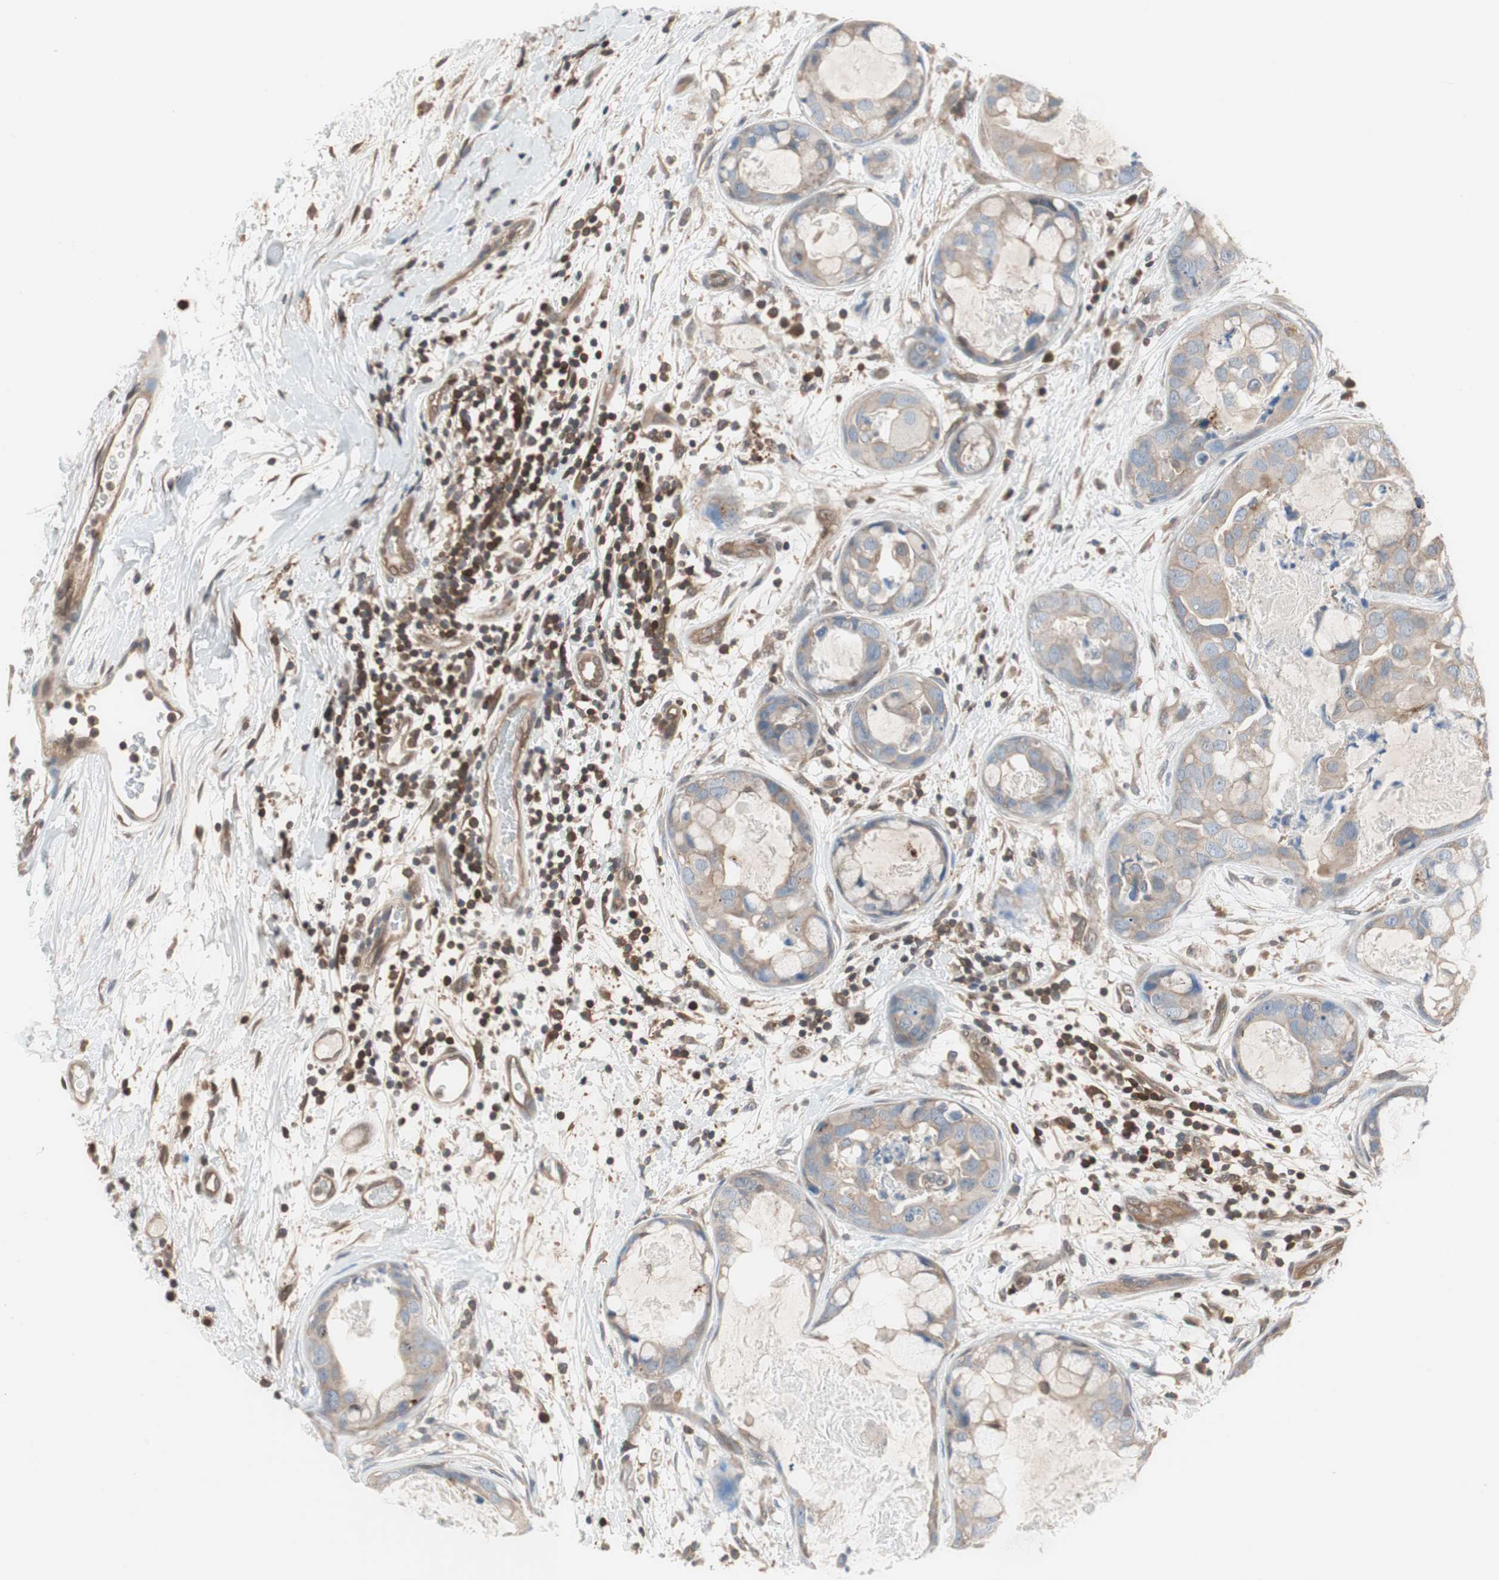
{"staining": {"intensity": "weak", "quantity": ">75%", "location": "cytoplasmic/membranous"}, "tissue": "breast cancer", "cell_type": "Tumor cells", "image_type": "cancer", "snomed": [{"axis": "morphology", "description": "Duct carcinoma"}, {"axis": "topography", "description": "Breast"}], "caption": "Brown immunohistochemical staining in human breast cancer (intraductal carcinoma) reveals weak cytoplasmic/membranous expression in about >75% of tumor cells.", "gene": "GALT", "patient": {"sex": "female", "age": 40}}